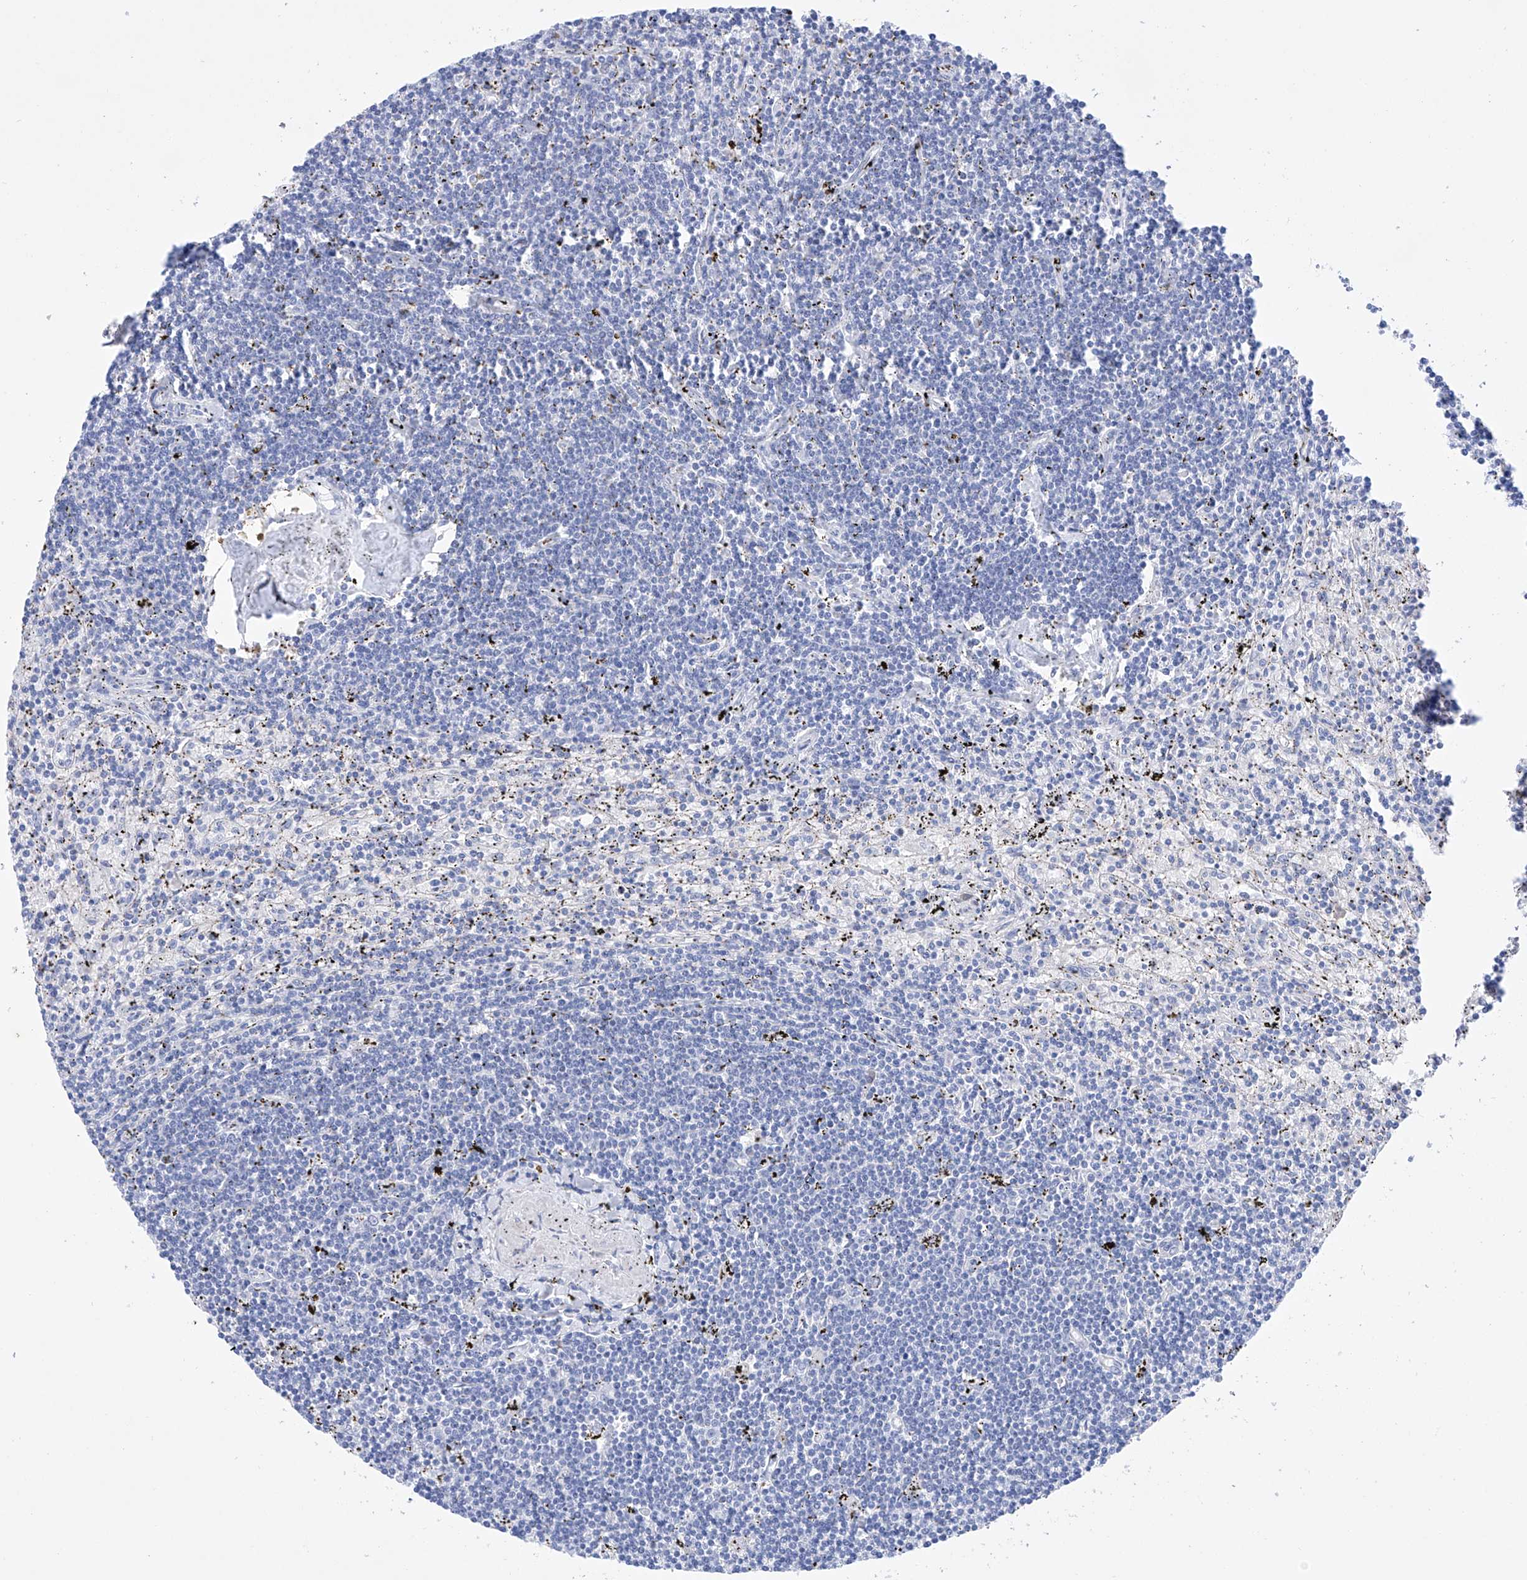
{"staining": {"intensity": "negative", "quantity": "none", "location": "none"}, "tissue": "lymphoma", "cell_type": "Tumor cells", "image_type": "cancer", "snomed": [{"axis": "morphology", "description": "Malignant lymphoma, non-Hodgkin's type, Low grade"}, {"axis": "topography", "description": "Spleen"}], "caption": "IHC micrograph of human lymphoma stained for a protein (brown), which demonstrates no staining in tumor cells.", "gene": "LURAP1", "patient": {"sex": "male", "age": 76}}